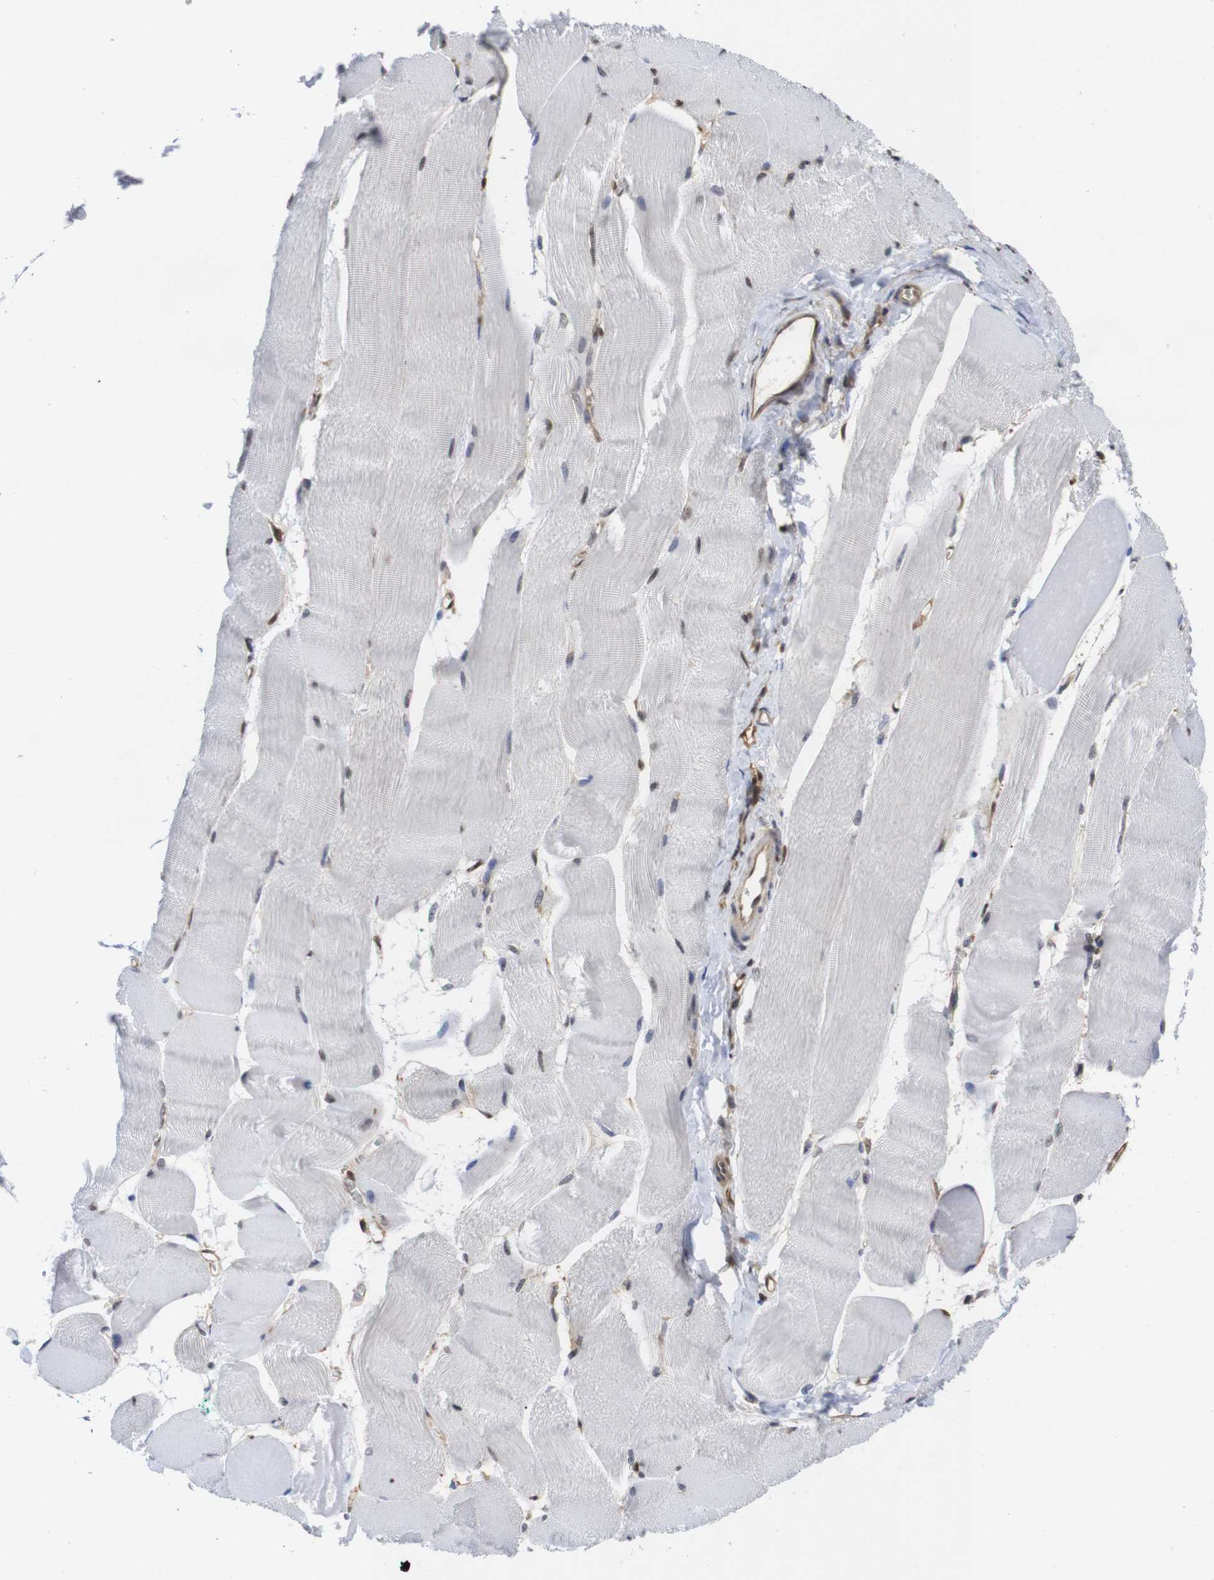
{"staining": {"intensity": "moderate", "quantity": ">75%", "location": "nuclear"}, "tissue": "skeletal muscle", "cell_type": "Myocytes", "image_type": "normal", "snomed": [{"axis": "morphology", "description": "Normal tissue, NOS"}, {"axis": "morphology", "description": "Squamous cell carcinoma, NOS"}, {"axis": "topography", "description": "Skeletal muscle"}], "caption": "Immunohistochemistry (IHC) staining of normal skeletal muscle, which demonstrates medium levels of moderate nuclear staining in approximately >75% of myocytes indicating moderate nuclear protein staining. The staining was performed using DAB (brown) for protein detection and nuclei were counterstained in hematoxylin (blue).", "gene": "SUMO3", "patient": {"sex": "male", "age": 51}}